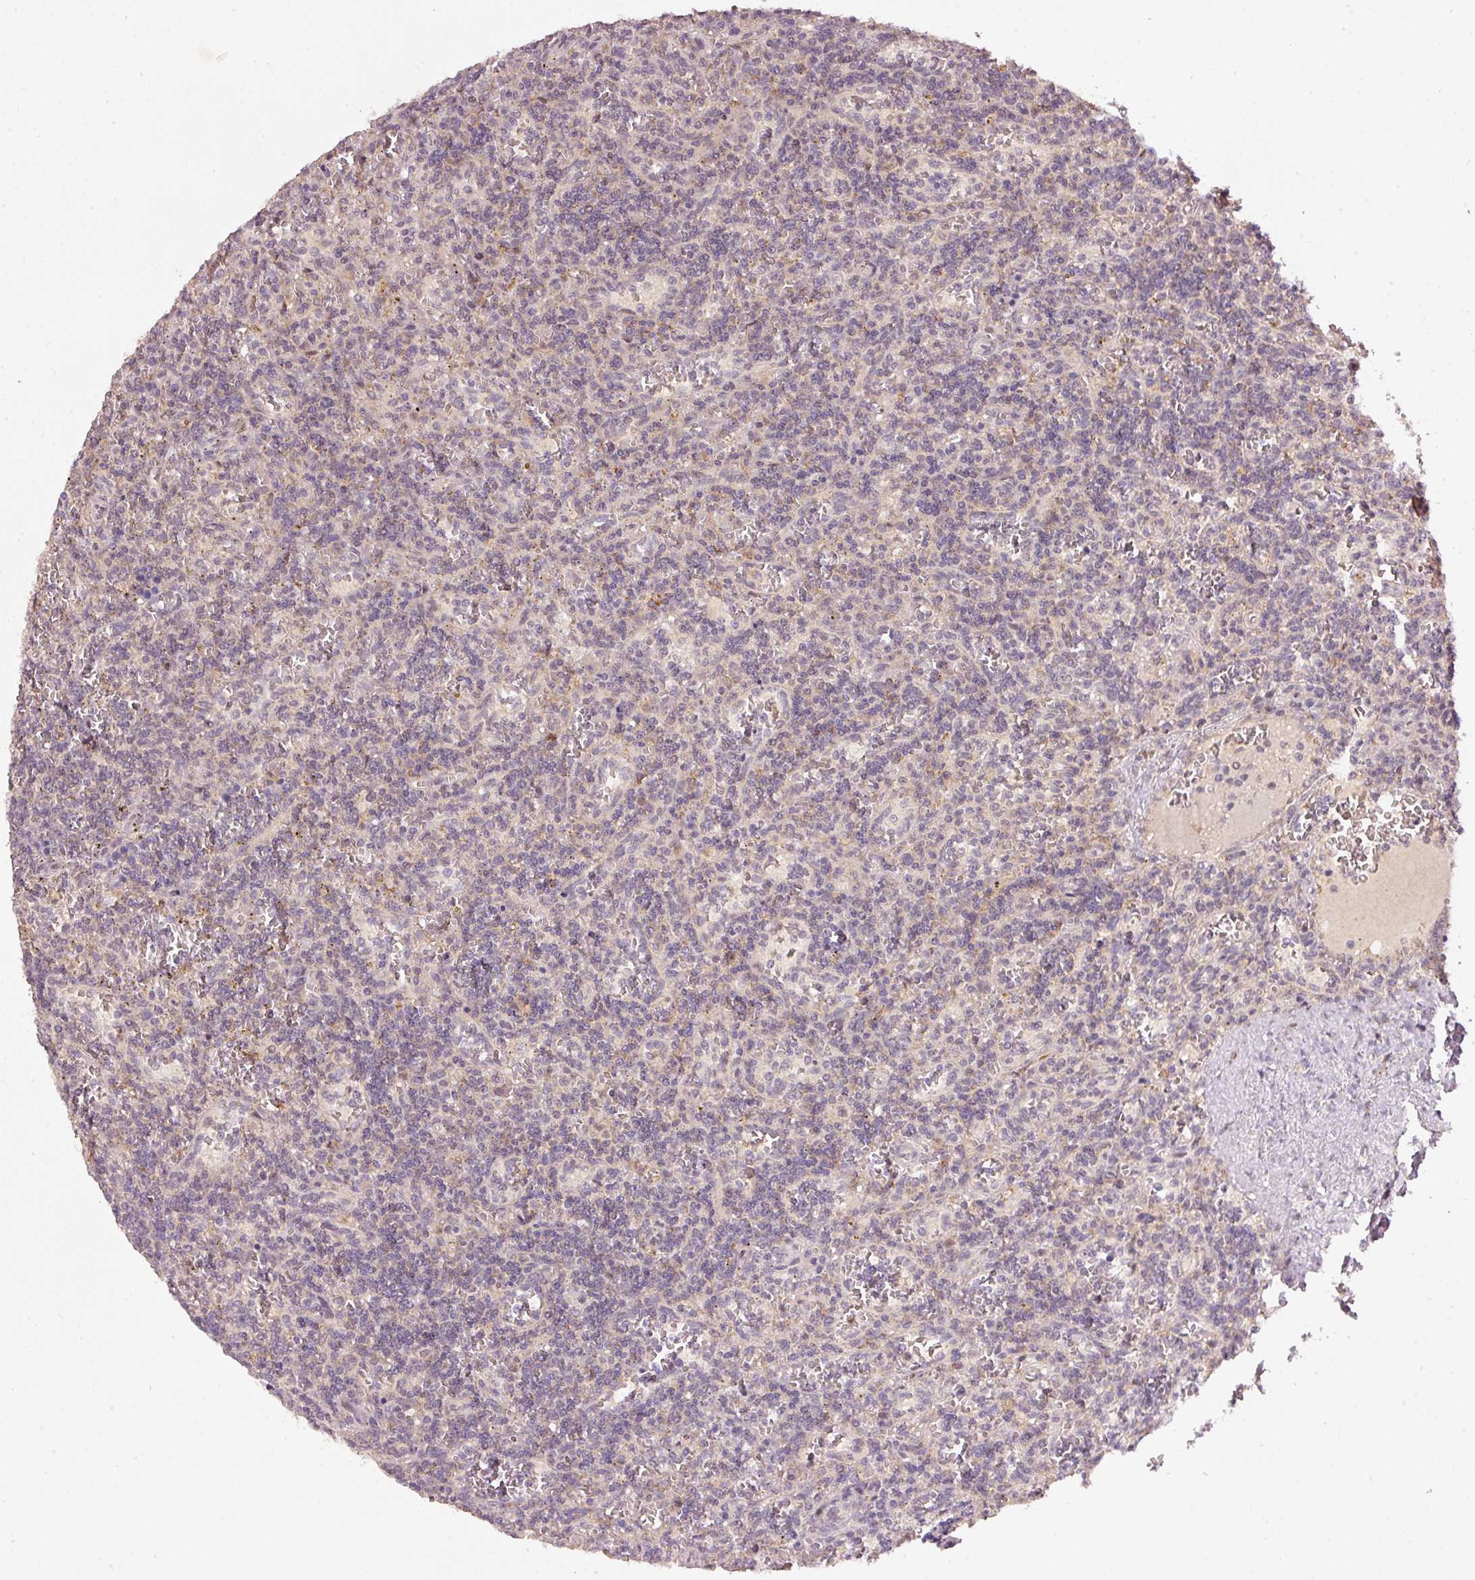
{"staining": {"intensity": "negative", "quantity": "none", "location": "none"}, "tissue": "lymphoma", "cell_type": "Tumor cells", "image_type": "cancer", "snomed": [{"axis": "morphology", "description": "Malignant lymphoma, non-Hodgkin's type, Low grade"}, {"axis": "topography", "description": "Spleen"}], "caption": "Histopathology image shows no protein expression in tumor cells of lymphoma tissue.", "gene": "PCDHB1", "patient": {"sex": "male", "age": 73}}